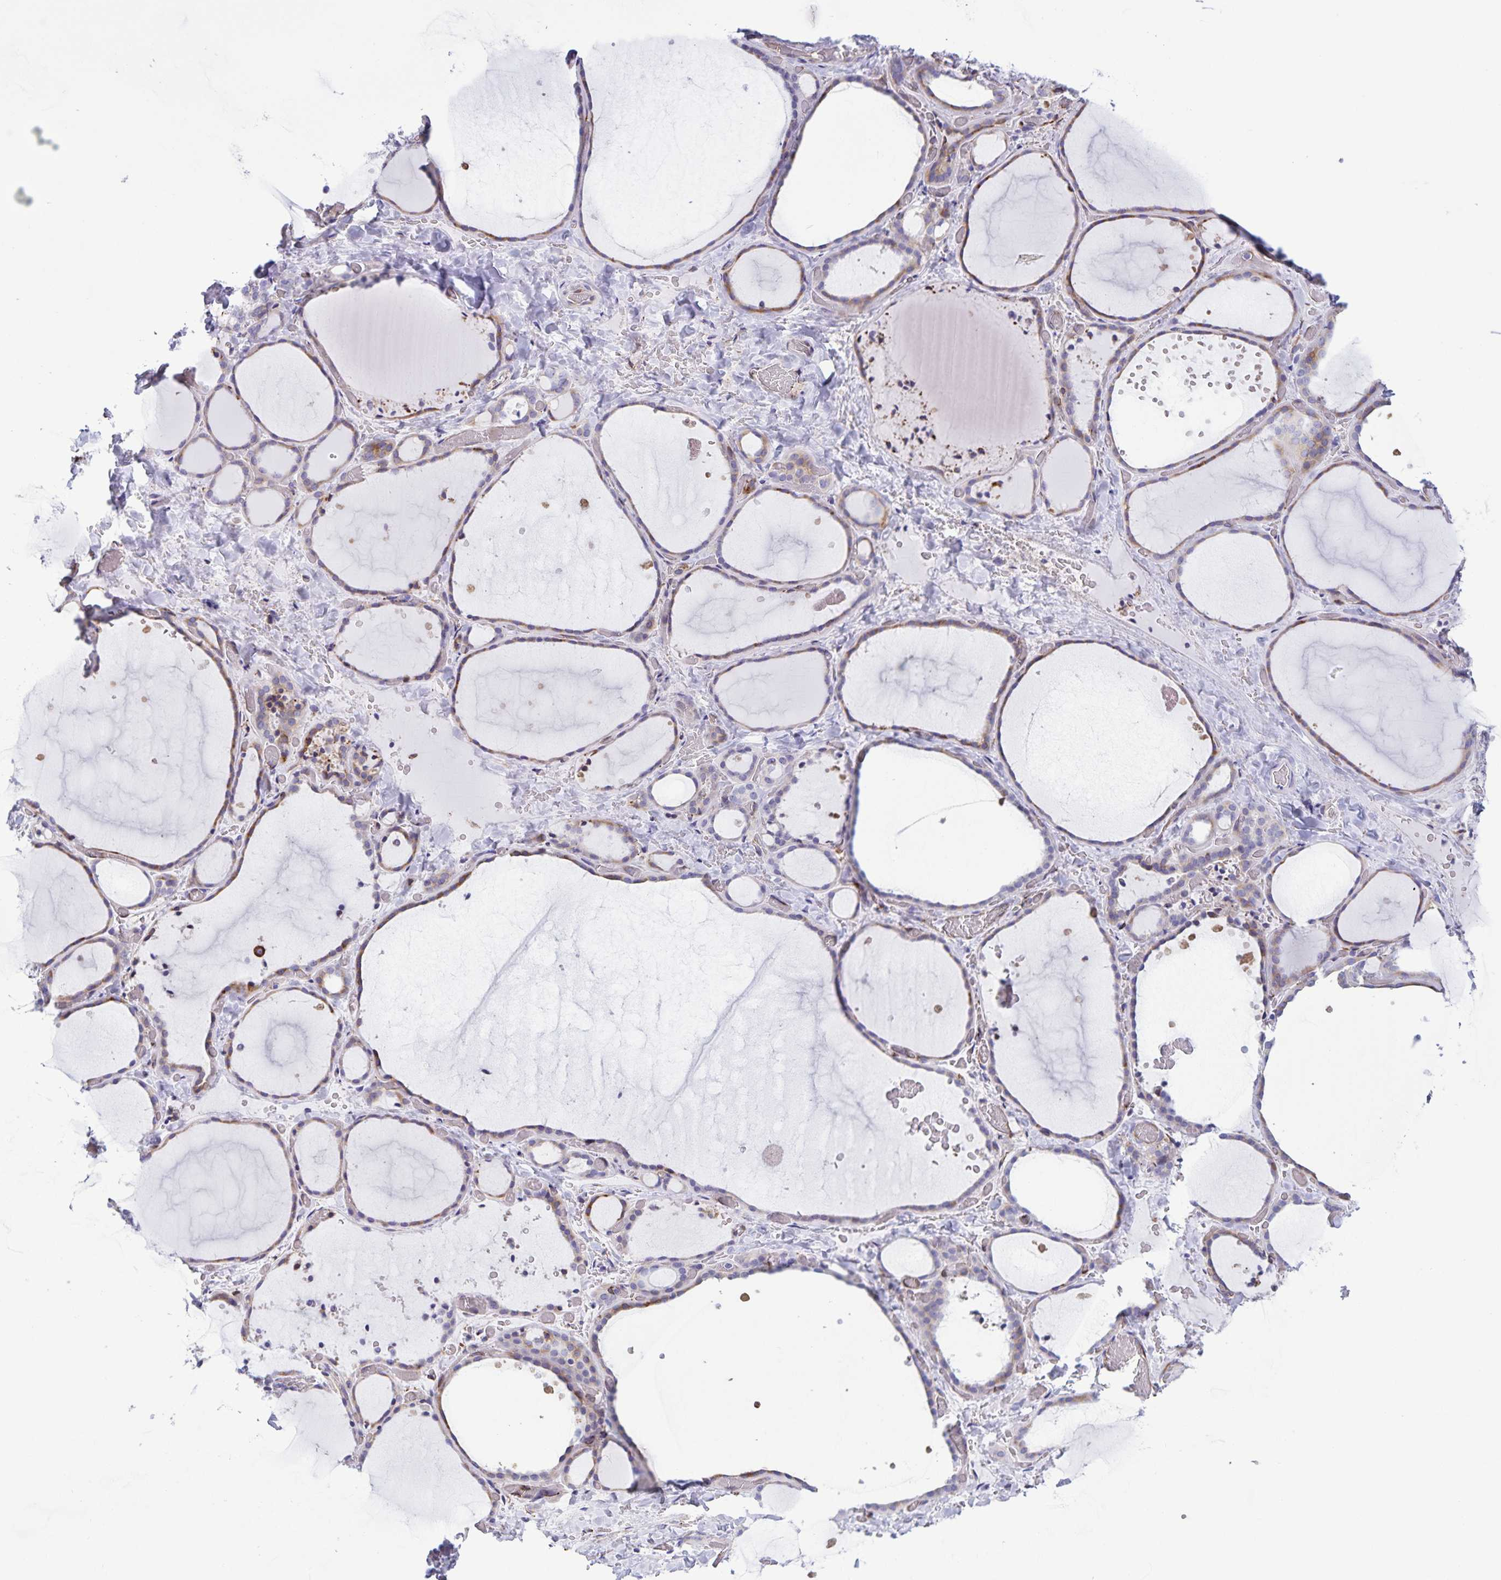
{"staining": {"intensity": "weak", "quantity": "<25%", "location": "cytoplasmic/membranous"}, "tissue": "thyroid gland", "cell_type": "Glandular cells", "image_type": "normal", "snomed": [{"axis": "morphology", "description": "Normal tissue, NOS"}, {"axis": "topography", "description": "Thyroid gland"}], "caption": "Immunohistochemistry (IHC) of unremarkable human thyroid gland displays no staining in glandular cells.", "gene": "RCN1", "patient": {"sex": "female", "age": 36}}